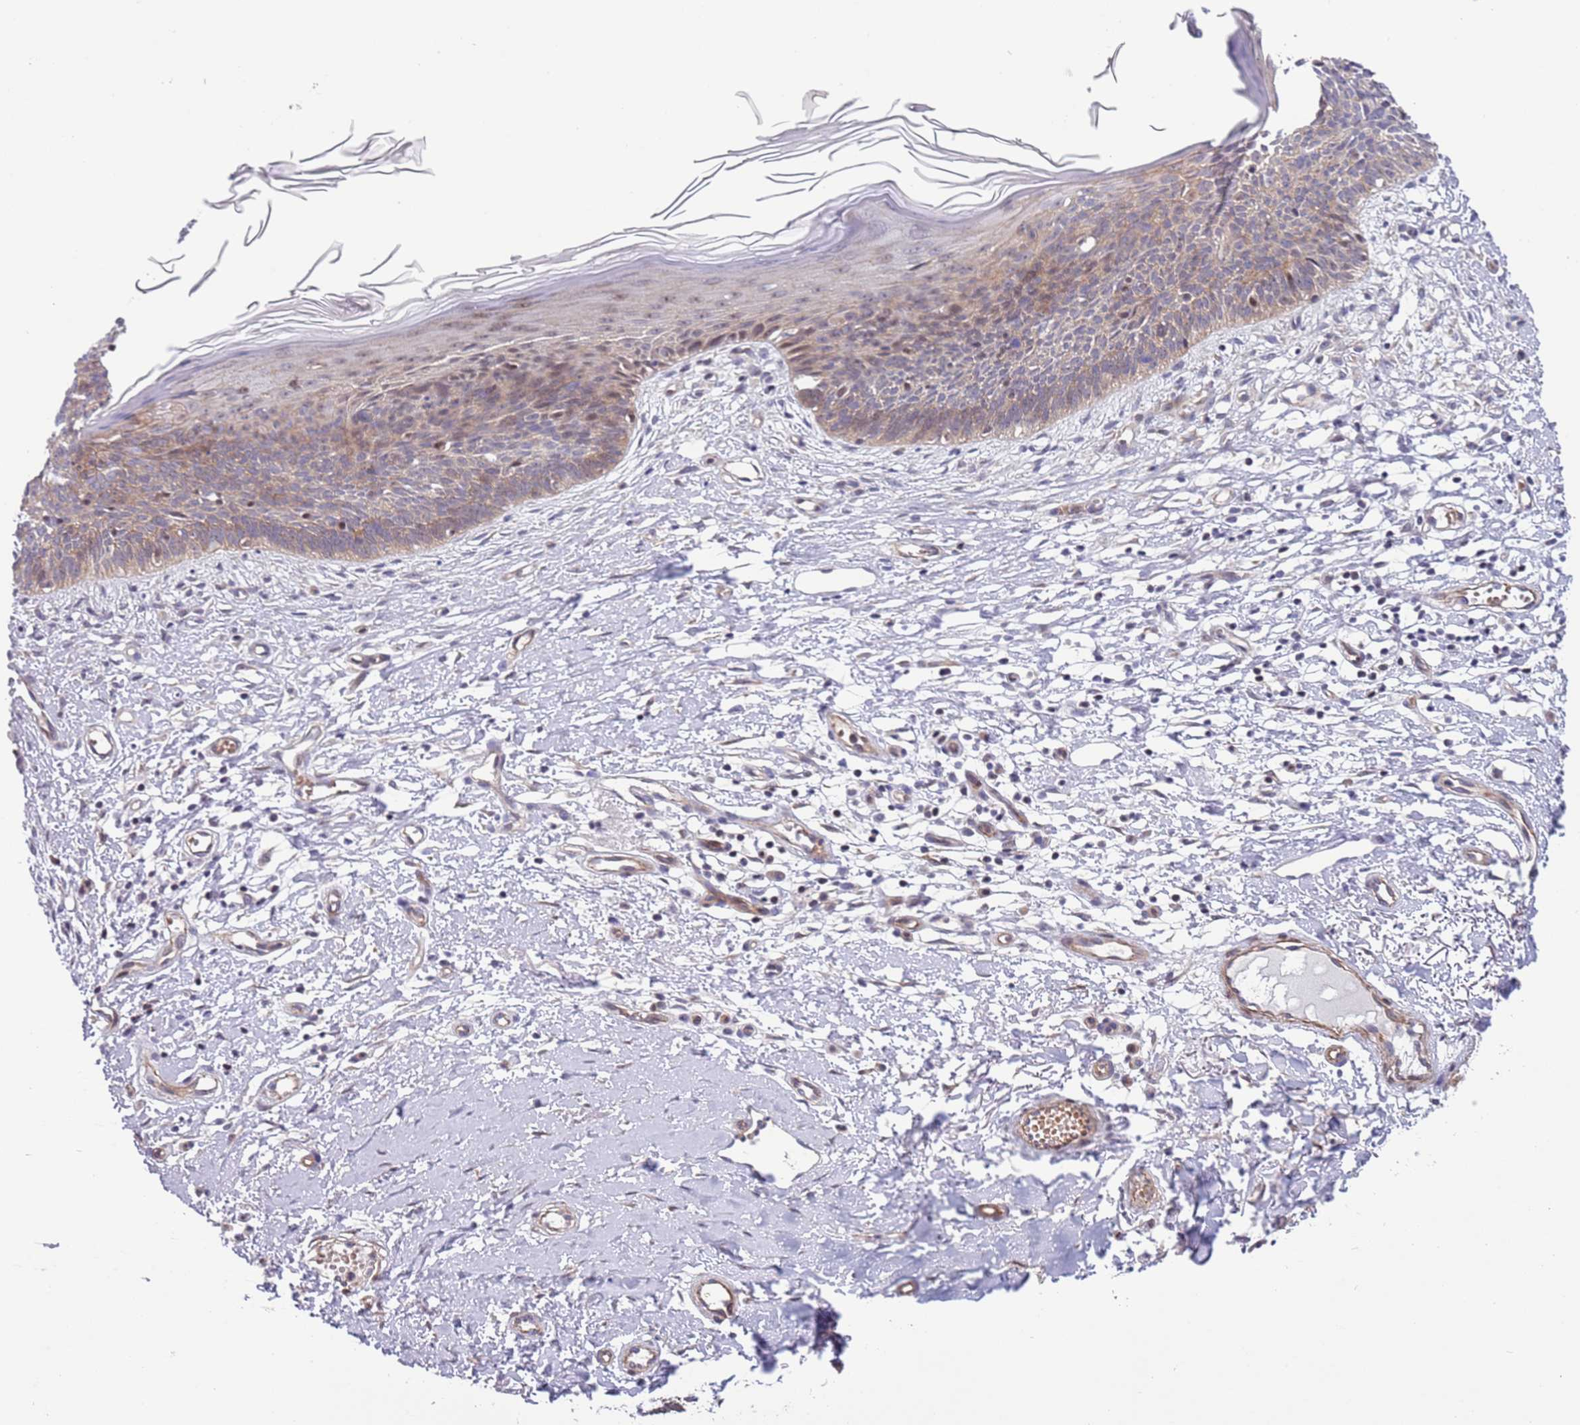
{"staining": {"intensity": "weak", "quantity": ">75%", "location": "cytoplasmic/membranous"}, "tissue": "skin cancer", "cell_type": "Tumor cells", "image_type": "cancer", "snomed": [{"axis": "morphology", "description": "Basal cell carcinoma"}, {"axis": "topography", "description": "Skin"}], "caption": "Immunohistochemistry (IHC) of human skin basal cell carcinoma exhibits low levels of weak cytoplasmic/membranous staining in about >75% of tumor cells. The staining was performed using DAB, with brown indicating positive protein expression. Nuclei are stained blue with hematoxylin.", "gene": "ITGB6", "patient": {"sex": "male", "age": 78}}